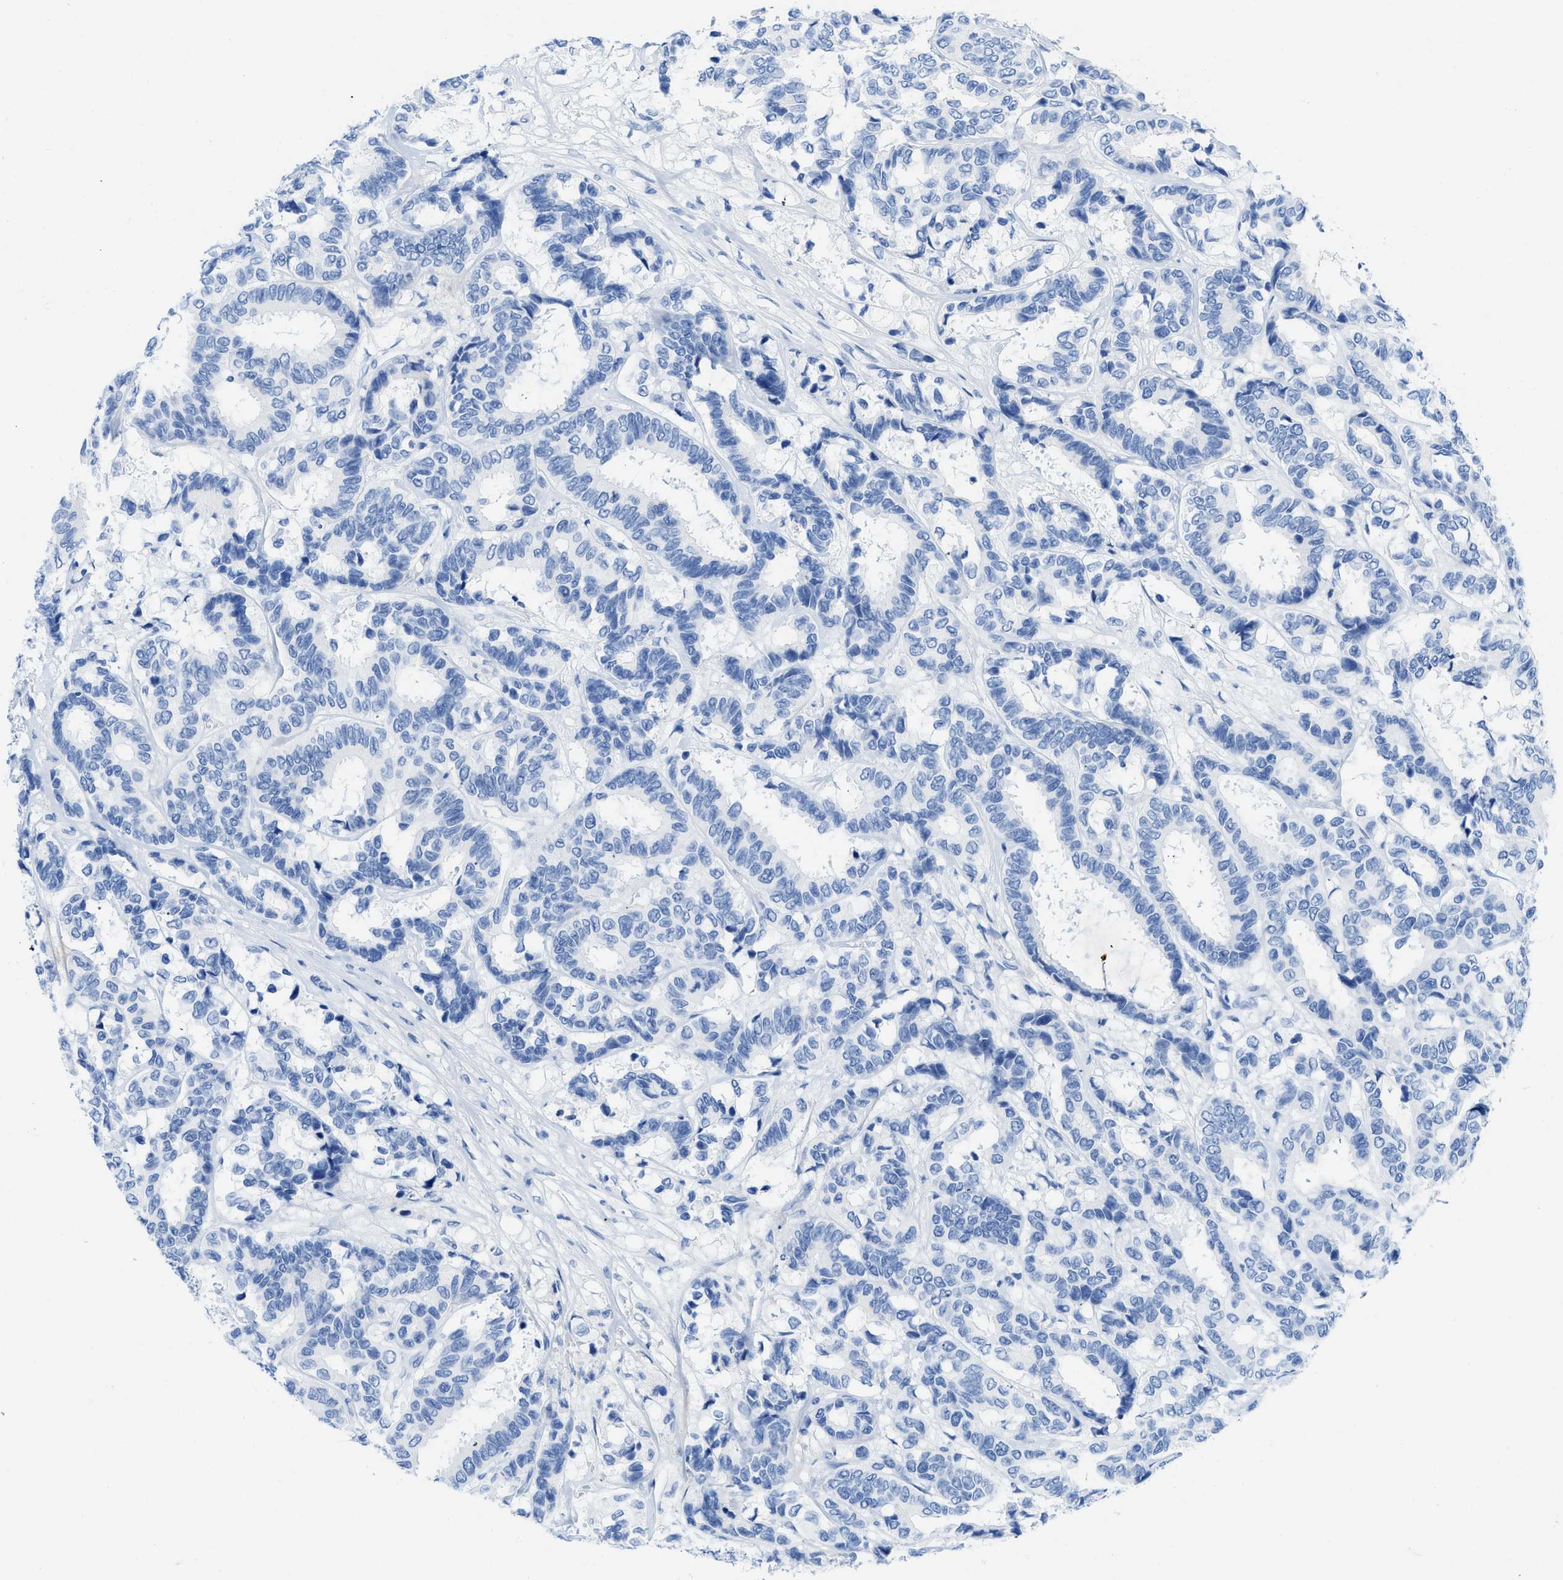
{"staining": {"intensity": "negative", "quantity": "none", "location": "none"}, "tissue": "breast cancer", "cell_type": "Tumor cells", "image_type": "cancer", "snomed": [{"axis": "morphology", "description": "Duct carcinoma"}, {"axis": "topography", "description": "Breast"}], "caption": "An immunohistochemistry (IHC) image of breast cancer (intraductal carcinoma) is shown. There is no staining in tumor cells of breast cancer (intraductal carcinoma).", "gene": "COL3A1", "patient": {"sex": "female", "age": 87}}